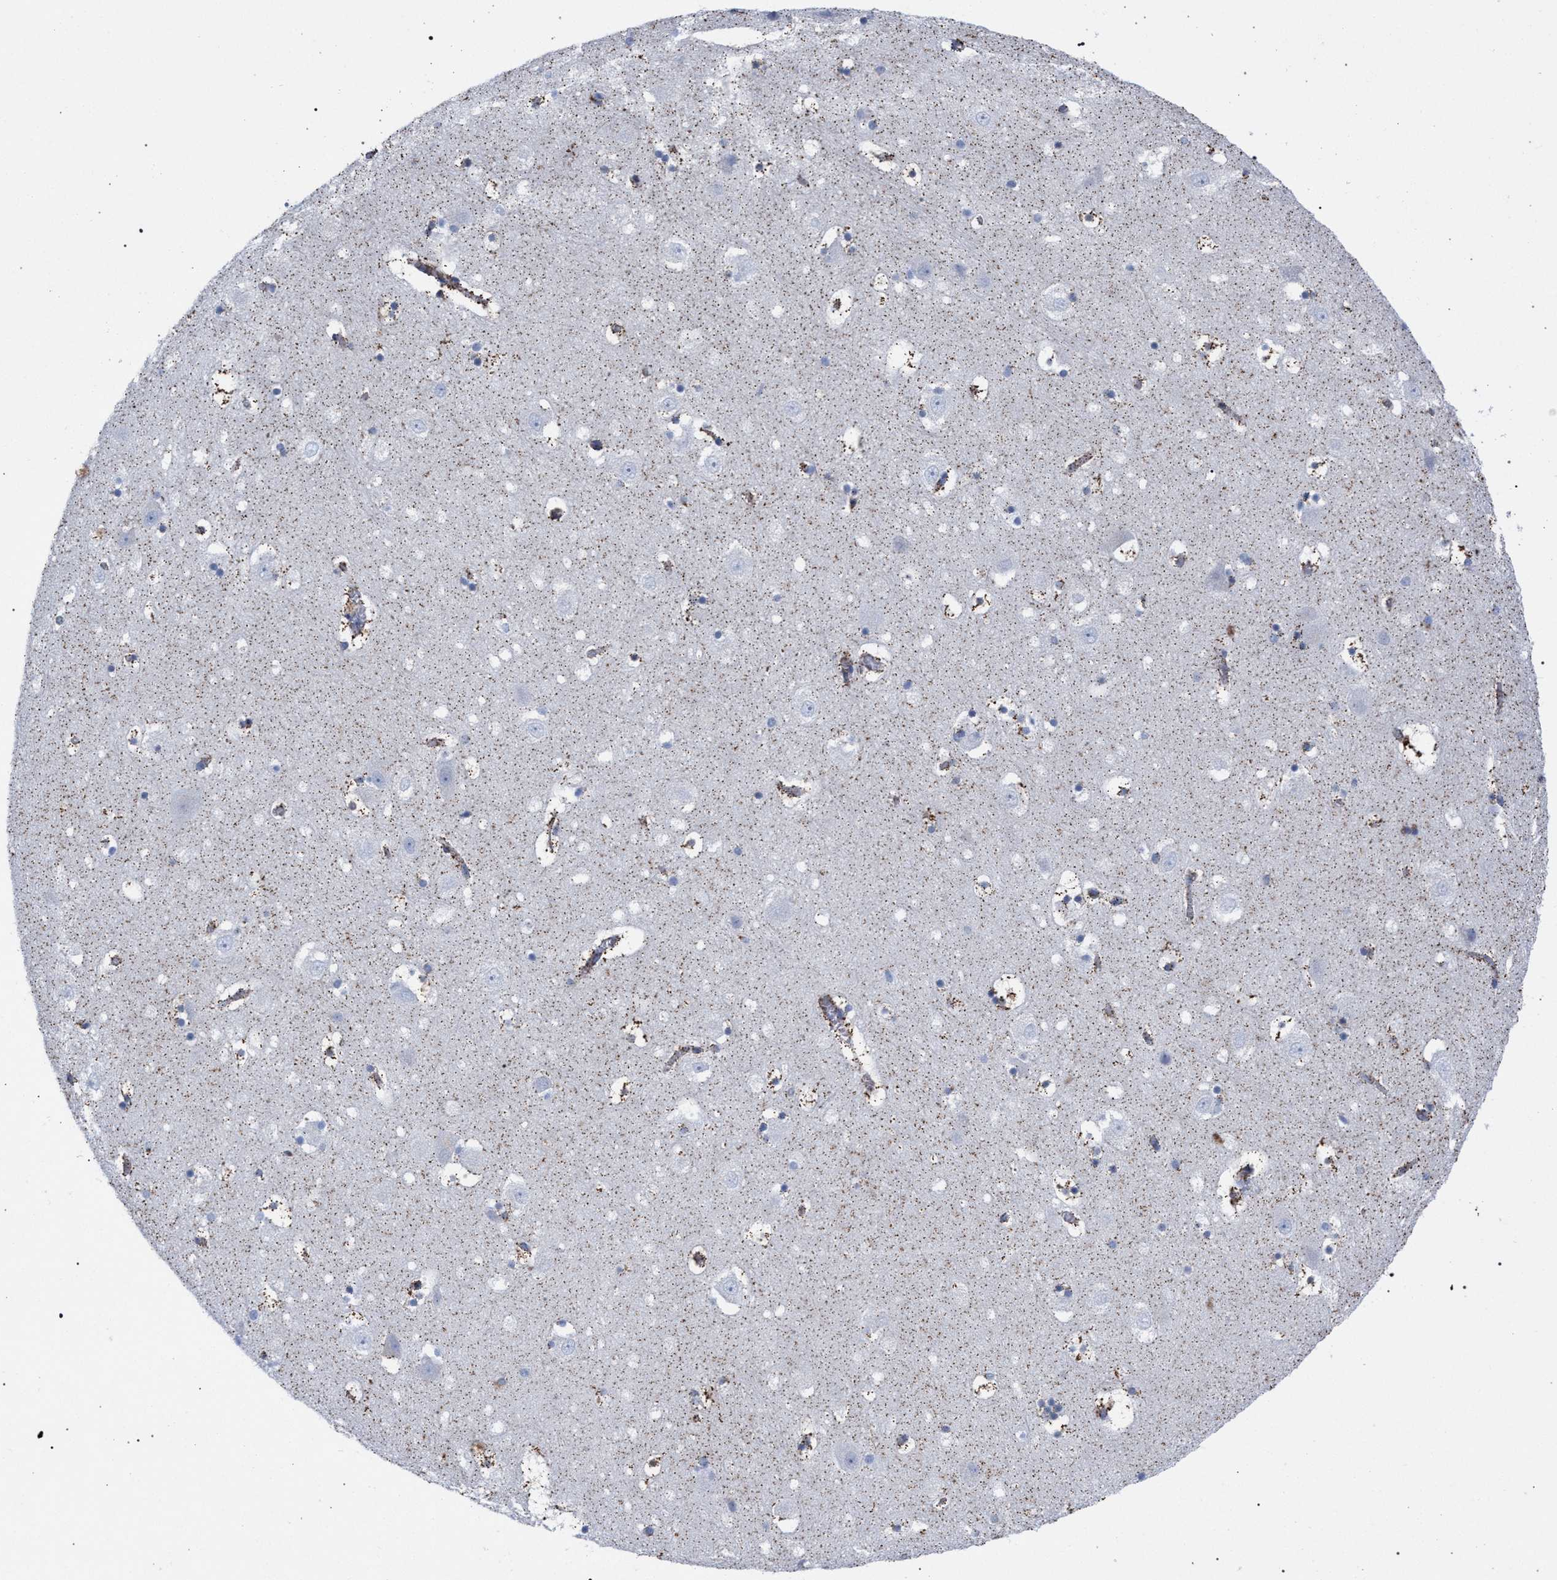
{"staining": {"intensity": "moderate", "quantity": "25%-75%", "location": "cytoplasmic/membranous"}, "tissue": "hippocampus", "cell_type": "Glial cells", "image_type": "normal", "snomed": [{"axis": "morphology", "description": "Normal tissue, NOS"}, {"axis": "topography", "description": "Hippocampus"}], "caption": "Protein analysis of benign hippocampus displays moderate cytoplasmic/membranous positivity in about 25%-75% of glial cells. The protein is stained brown, and the nuclei are stained in blue (DAB IHC with brightfield microscopy, high magnification).", "gene": "ACADS", "patient": {"sex": "male", "age": 45}}